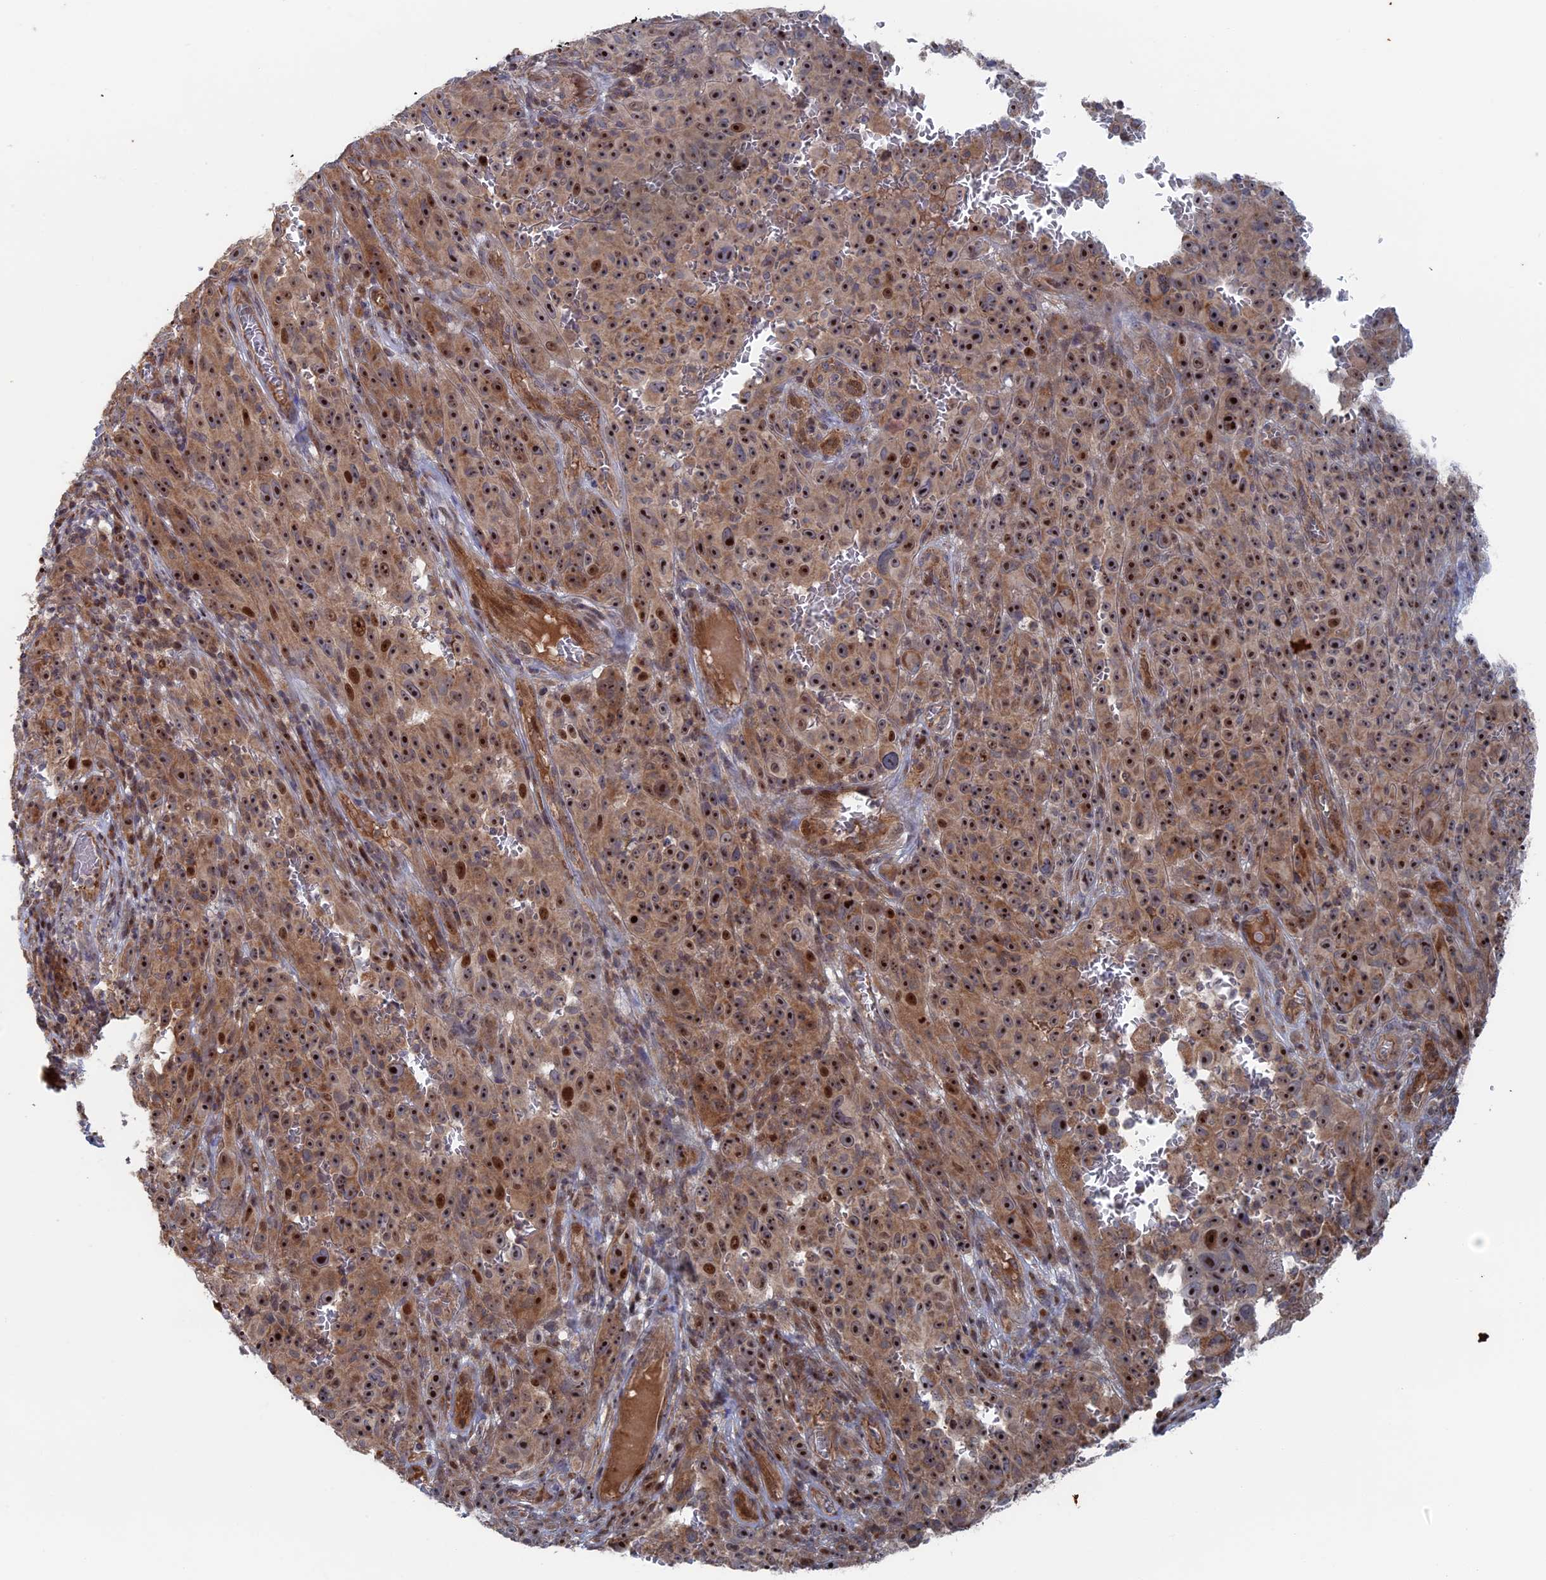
{"staining": {"intensity": "moderate", "quantity": ">75%", "location": "cytoplasmic/membranous,nuclear"}, "tissue": "melanoma", "cell_type": "Tumor cells", "image_type": "cancer", "snomed": [{"axis": "morphology", "description": "Malignant melanoma, NOS"}, {"axis": "topography", "description": "Skin"}], "caption": "Approximately >75% of tumor cells in human melanoma exhibit moderate cytoplasmic/membranous and nuclear protein positivity as visualized by brown immunohistochemical staining.", "gene": "IL7", "patient": {"sex": "female", "age": 82}}